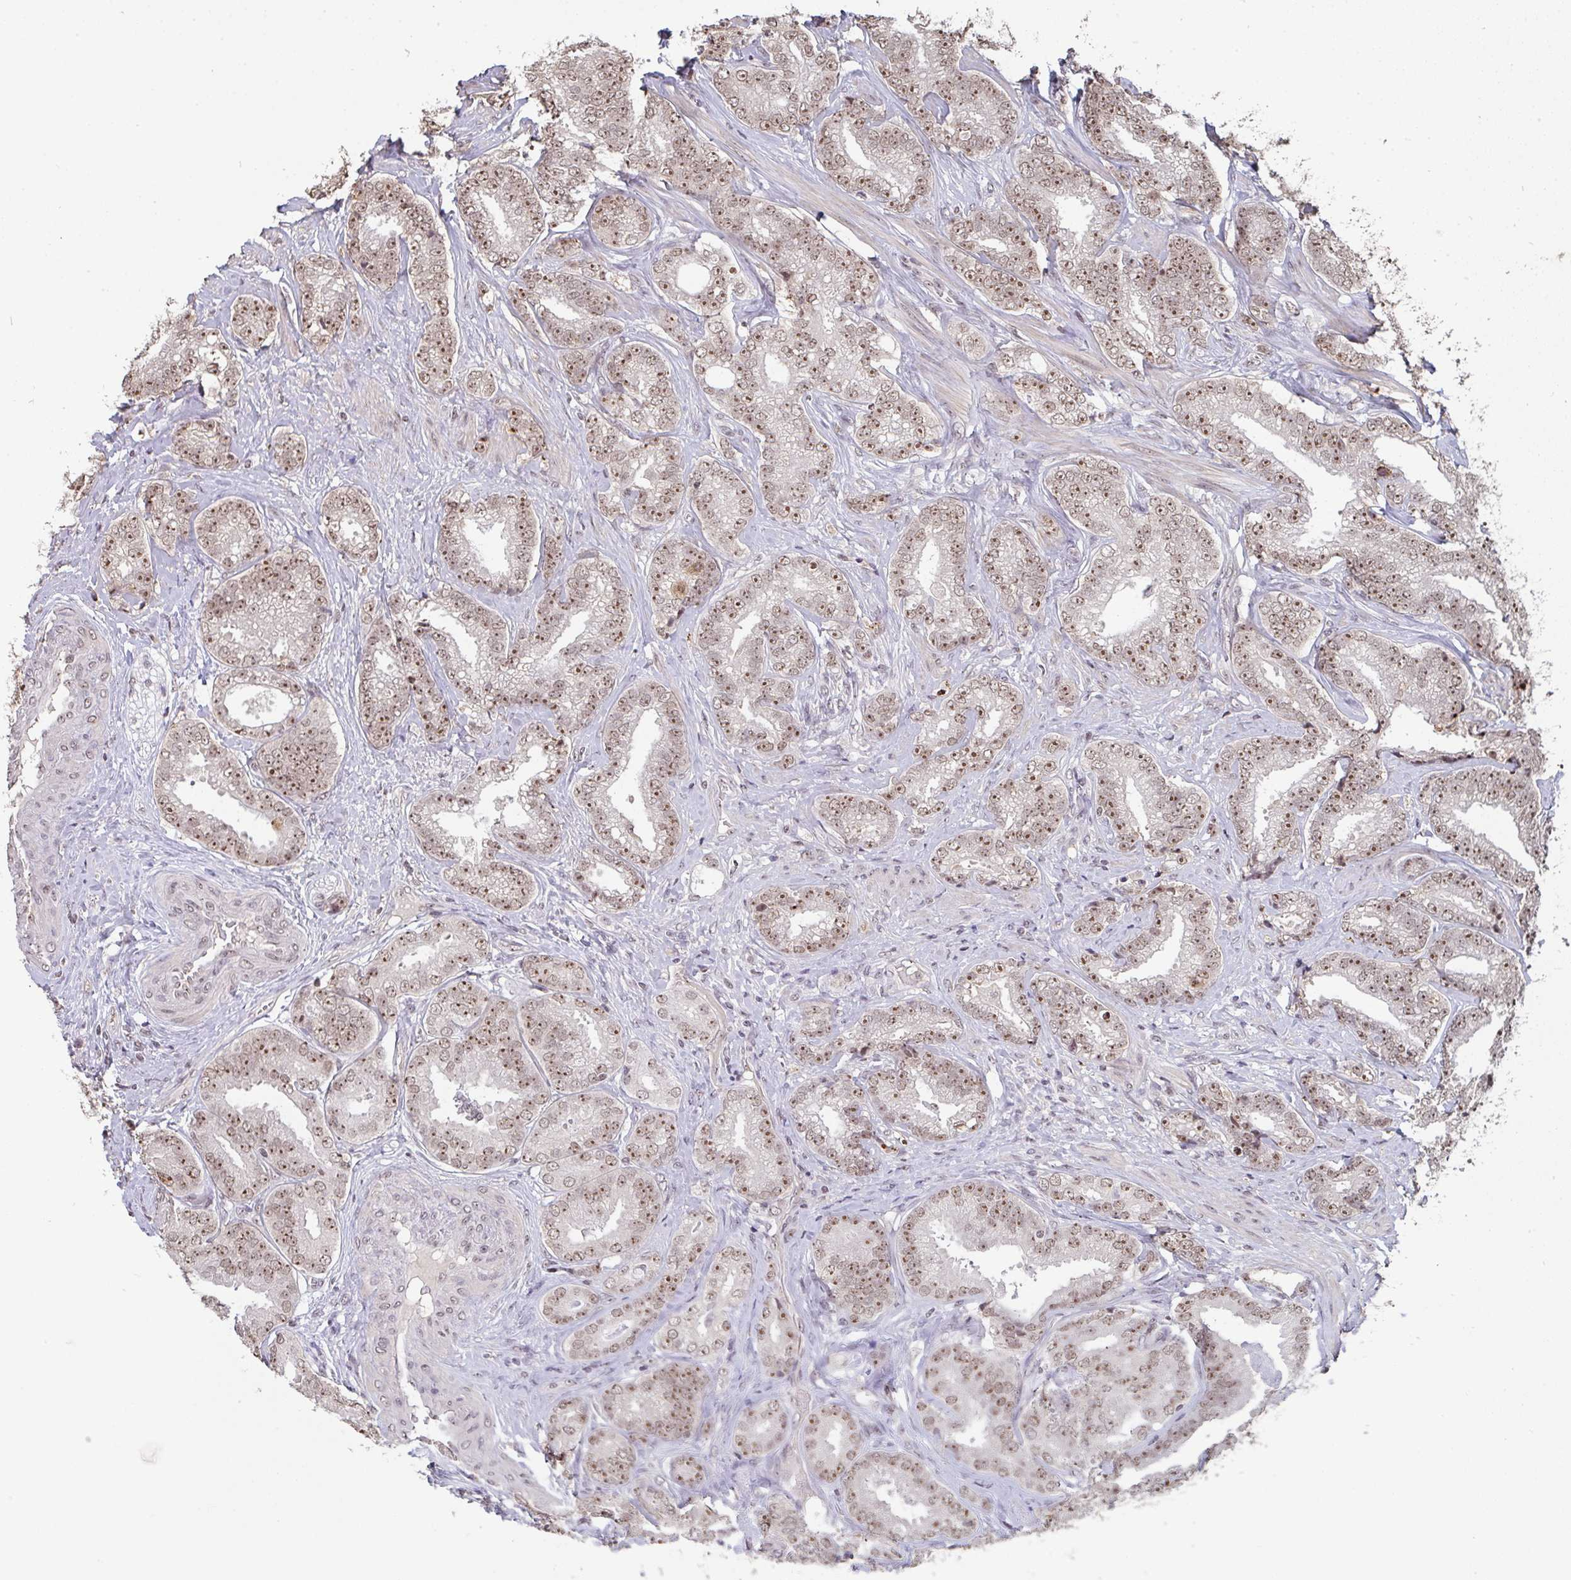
{"staining": {"intensity": "moderate", "quantity": ">75%", "location": "nuclear"}, "tissue": "prostate cancer", "cell_type": "Tumor cells", "image_type": "cancer", "snomed": [{"axis": "morphology", "description": "Adenocarcinoma, Low grade"}, {"axis": "topography", "description": "Prostate"}], "caption": "Immunohistochemistry micrograph of neoplastic tissue: prostate cancer (adenocarcinoma (low-grade)) stained using immunohistochemistry shows medium levels of moderate protein expression localized specifically in the nuclear of tumor cells, appearing as a nuclear brown color.", "gene": "DKC1", "patient": {"sex": "male", "age": 63}}